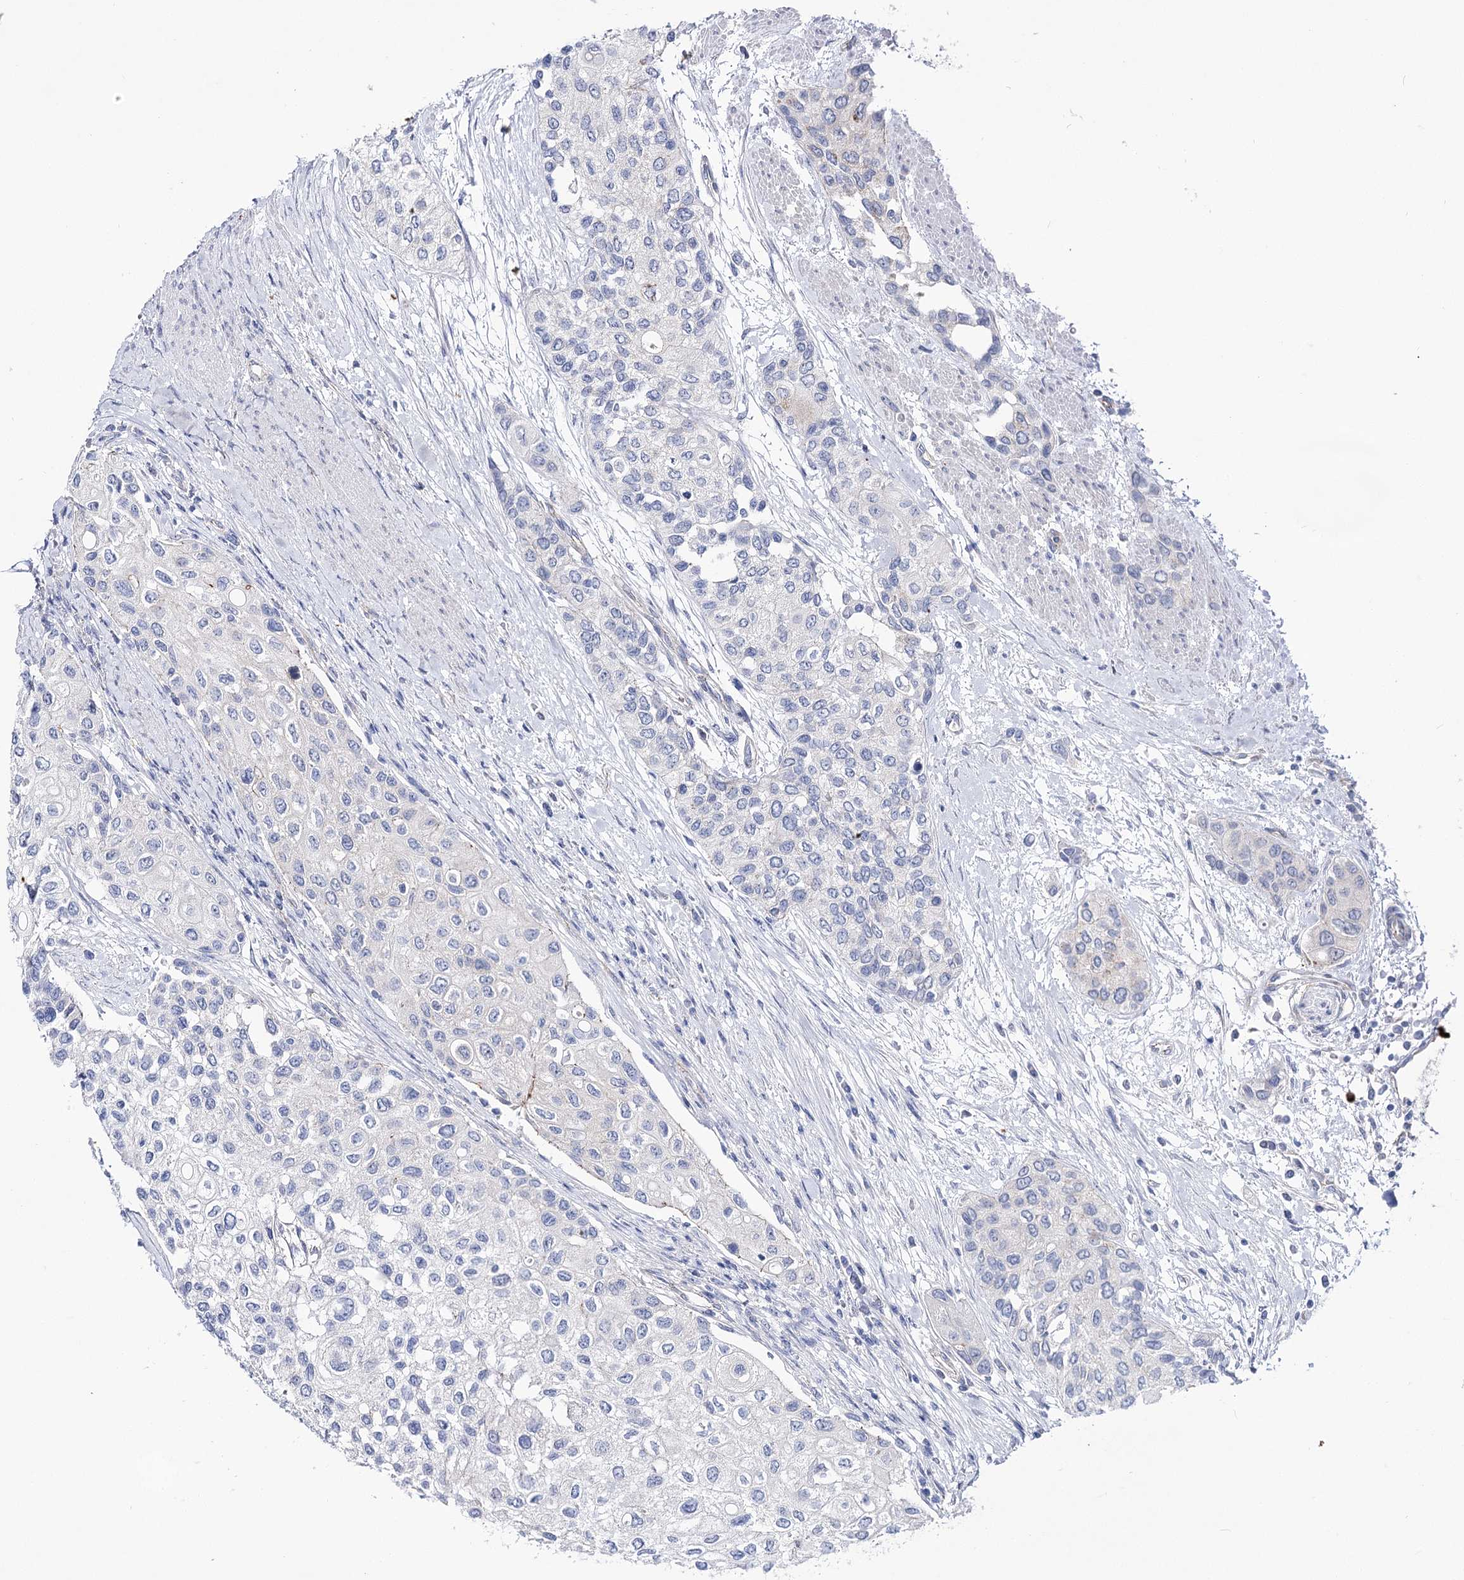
{"staining": {"intensity": "negative", "quantity": "none", "location": "none"}, "tissue": "urothelial cancer", "cell_type": "Tumor cells", "image_type": "cancer", "snomed": [{"axis": "morphology", "description": "Normal tissue, NOS"}, {"axis": "morphology", "description": "Urothelial carcinoma, High grade"}, {"axis": "topography", "description": "Vascular tissue"}, {"axis": "topography", "description": "Urinary bladder"}], "caption": "Tumor cells are negative for protein expression in human high-grade urothelial carcinoma. The staining is performed using DAB brown chromogen with nuclei counter-stained in using hematoxylin.", "gene": "NRAP", "patient": {"sex": "female", "age": 56}}